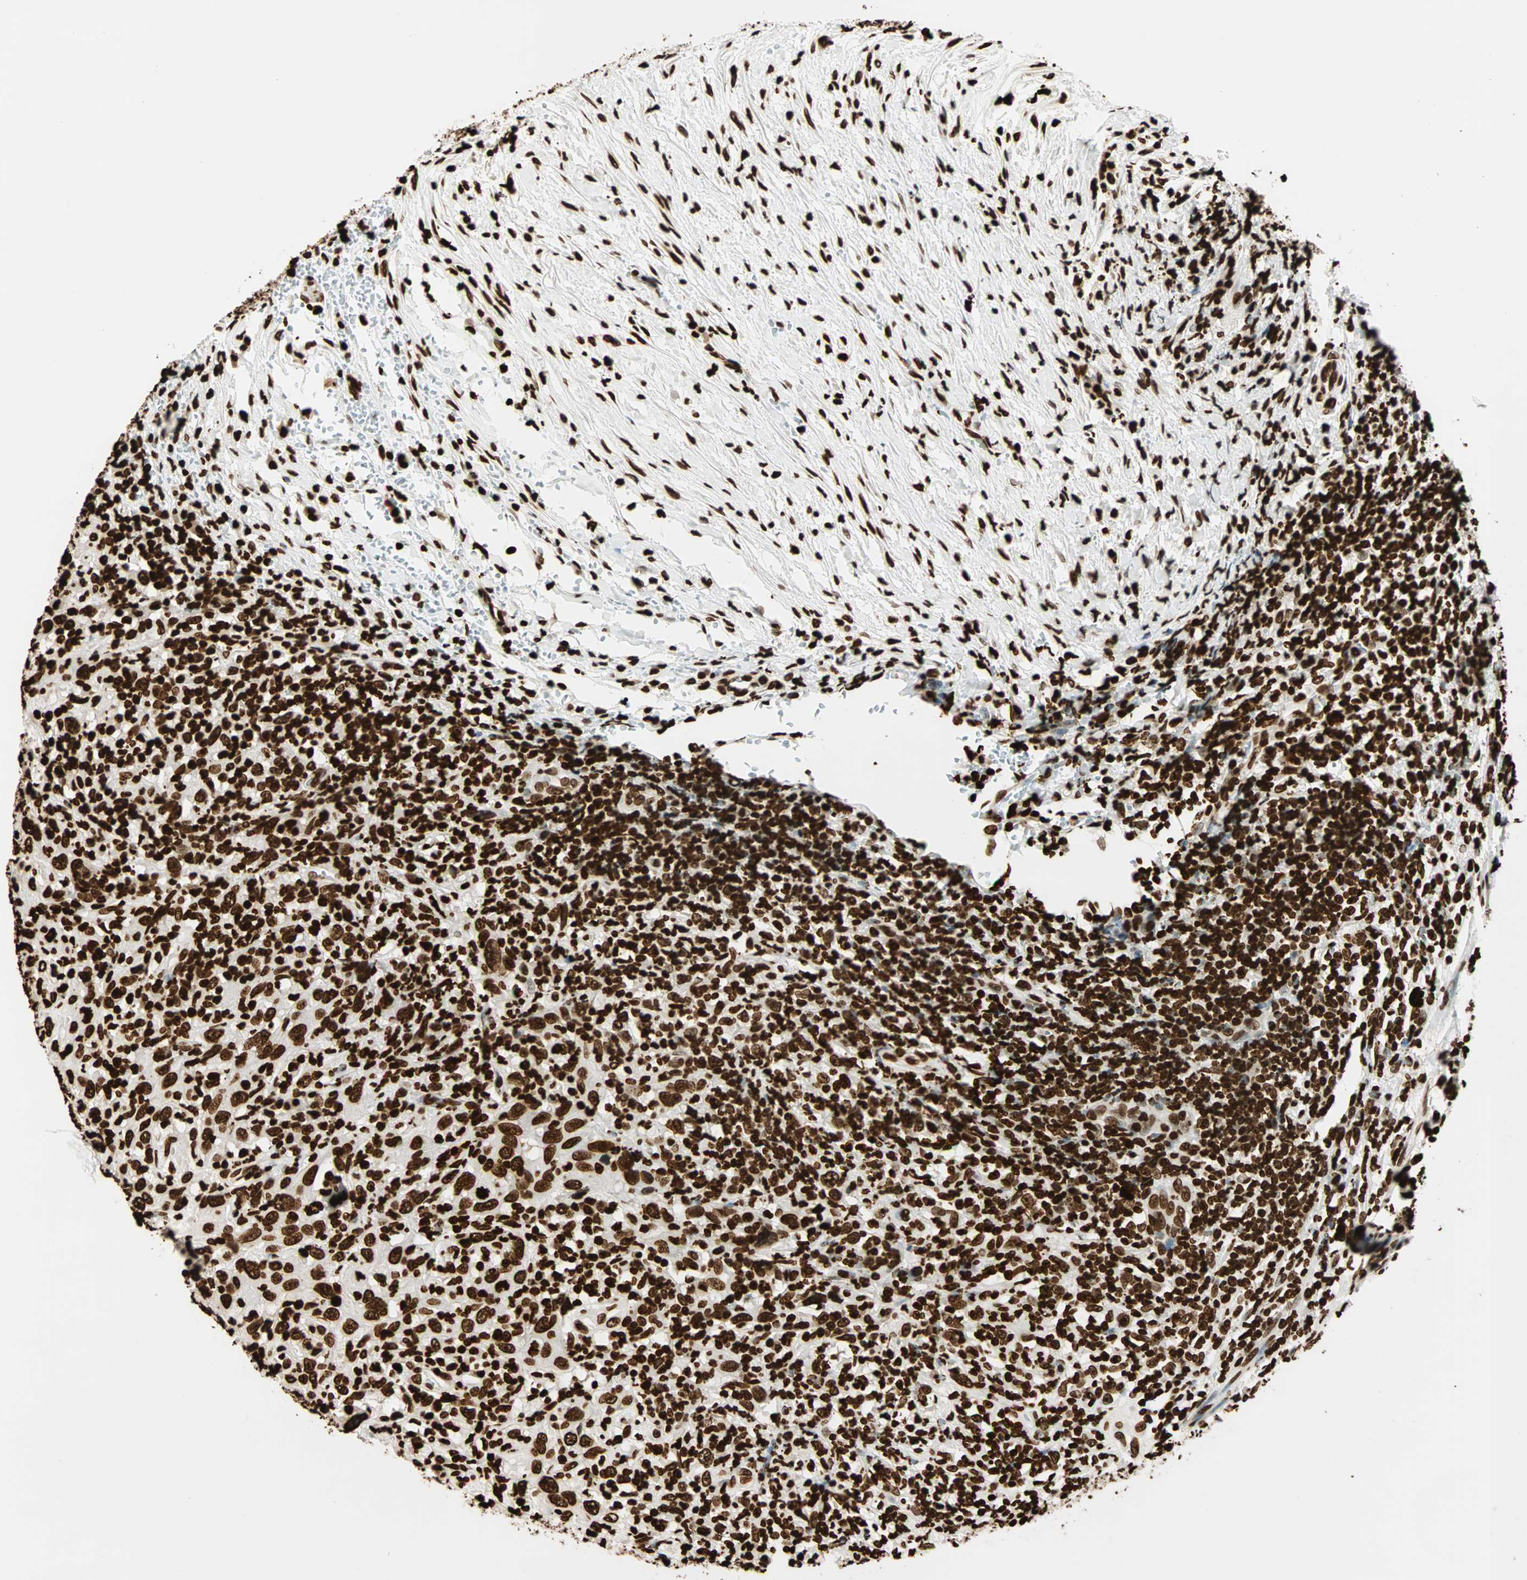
{"staining": {"intensity": "strong", "quantity": ">75%", "location": "nuclear"}, "tissue": "urothelial cancer", "cell_type": "Tumor cells", "image_type": "cancer", "snomed": [{"axis": "morphology", "description": "Urothelial carcinoma, High grade"}, {"axis": "topography", "description": "Urinary bladder"}], "caption": "Human urothelial cancer stained with a protein marker shows strong staining in tumor cells.", "gene": "GLI2", "patient": {"sex": "male", "age": 61}}